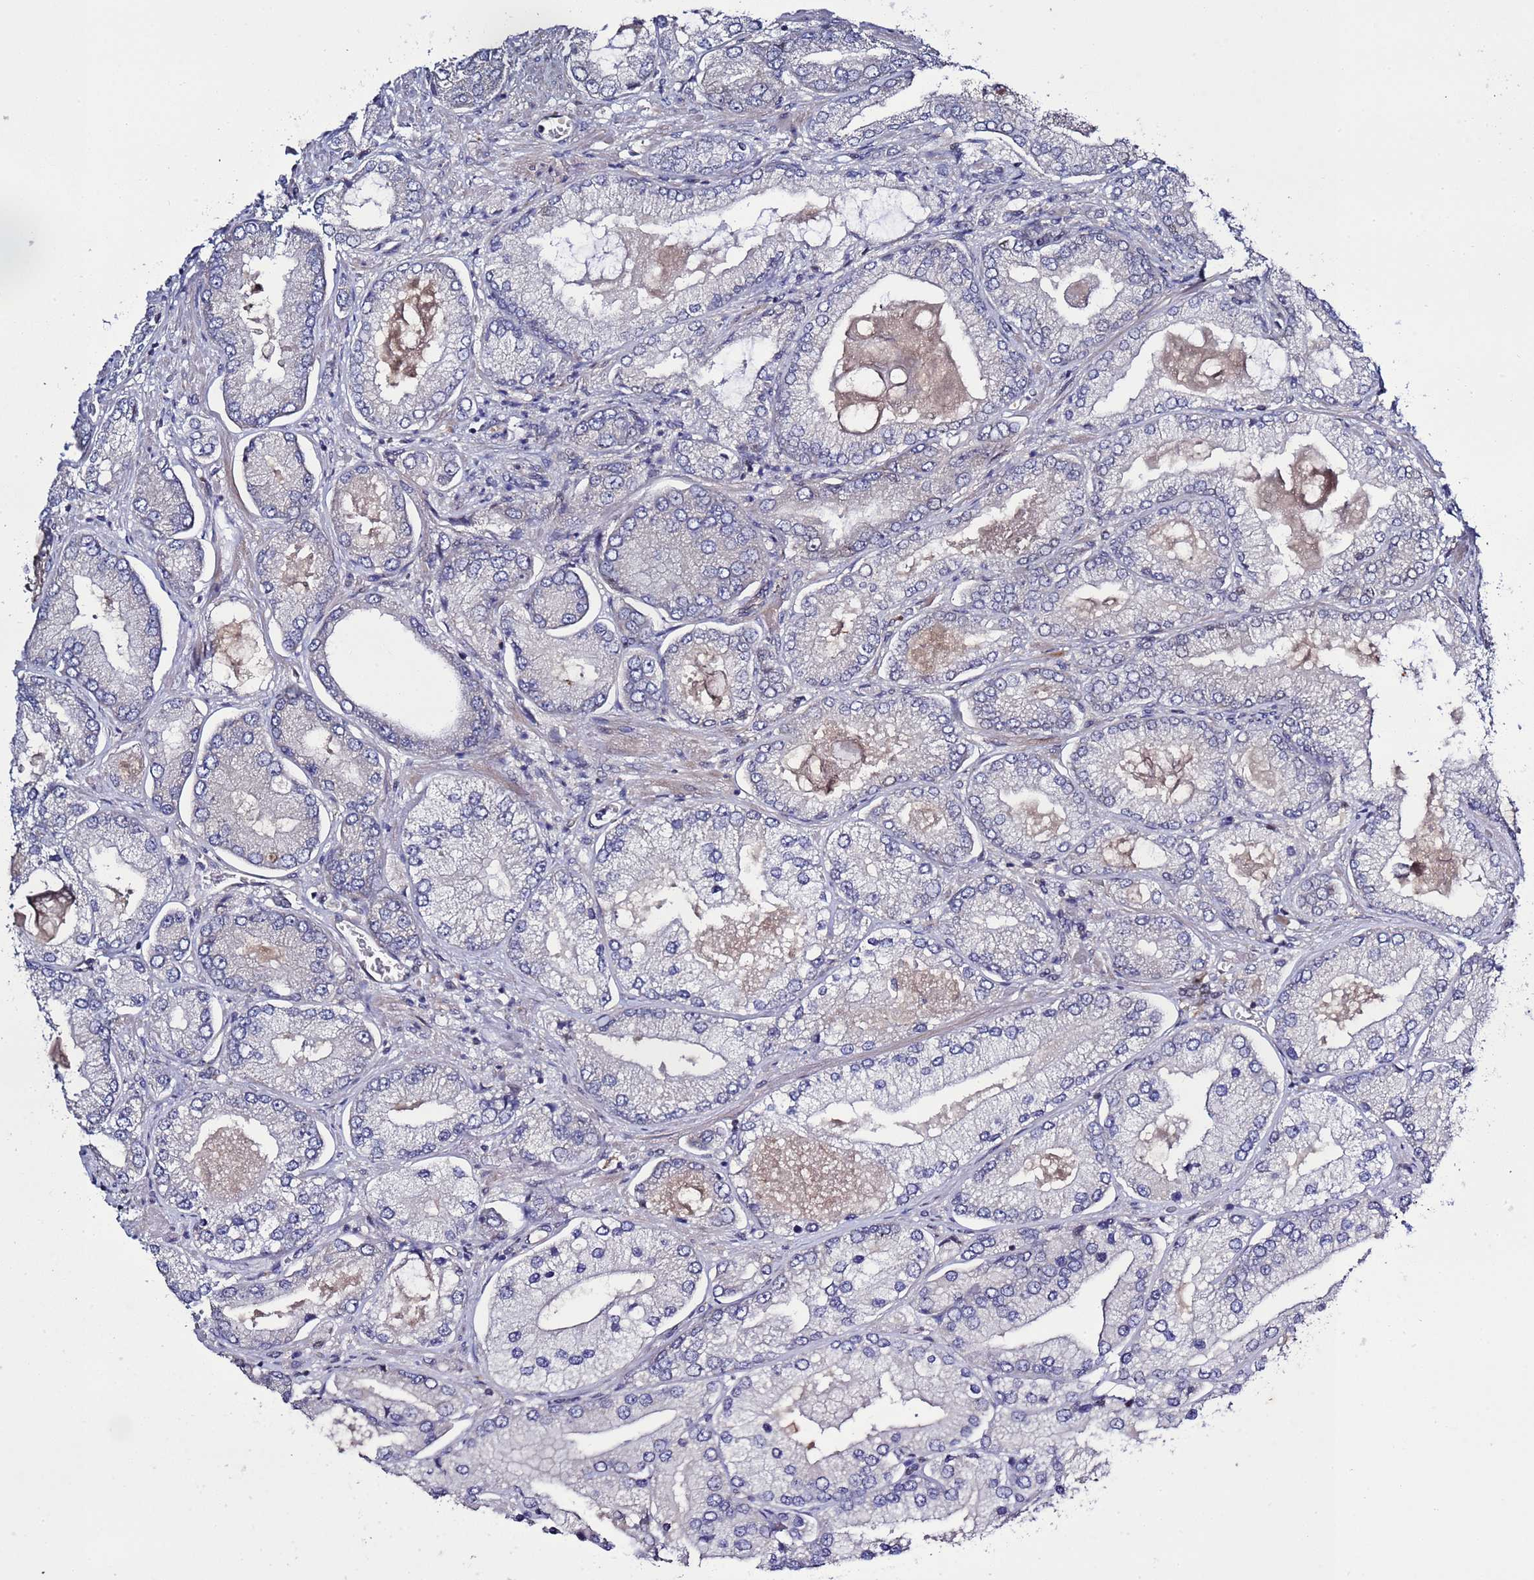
{"staining": {"intensity": "negative", "quantity": "none", "location": "none"}, "tissue": "prostate cancer", "cell_type": "Tumor cells", "image_type": "cancer", "snomed": [{"axis": "morphology", "description": "Adenocarcinoma, High grade"}, {"axis": "topography", "description": "Prostate"}], "caption": "Tumor cells are negative for protein expression in human prostate cancer (adenocarcinoma (high-grade)).", "gene": "POLR2D", "patient": {"sex": "male", "age": 68}}